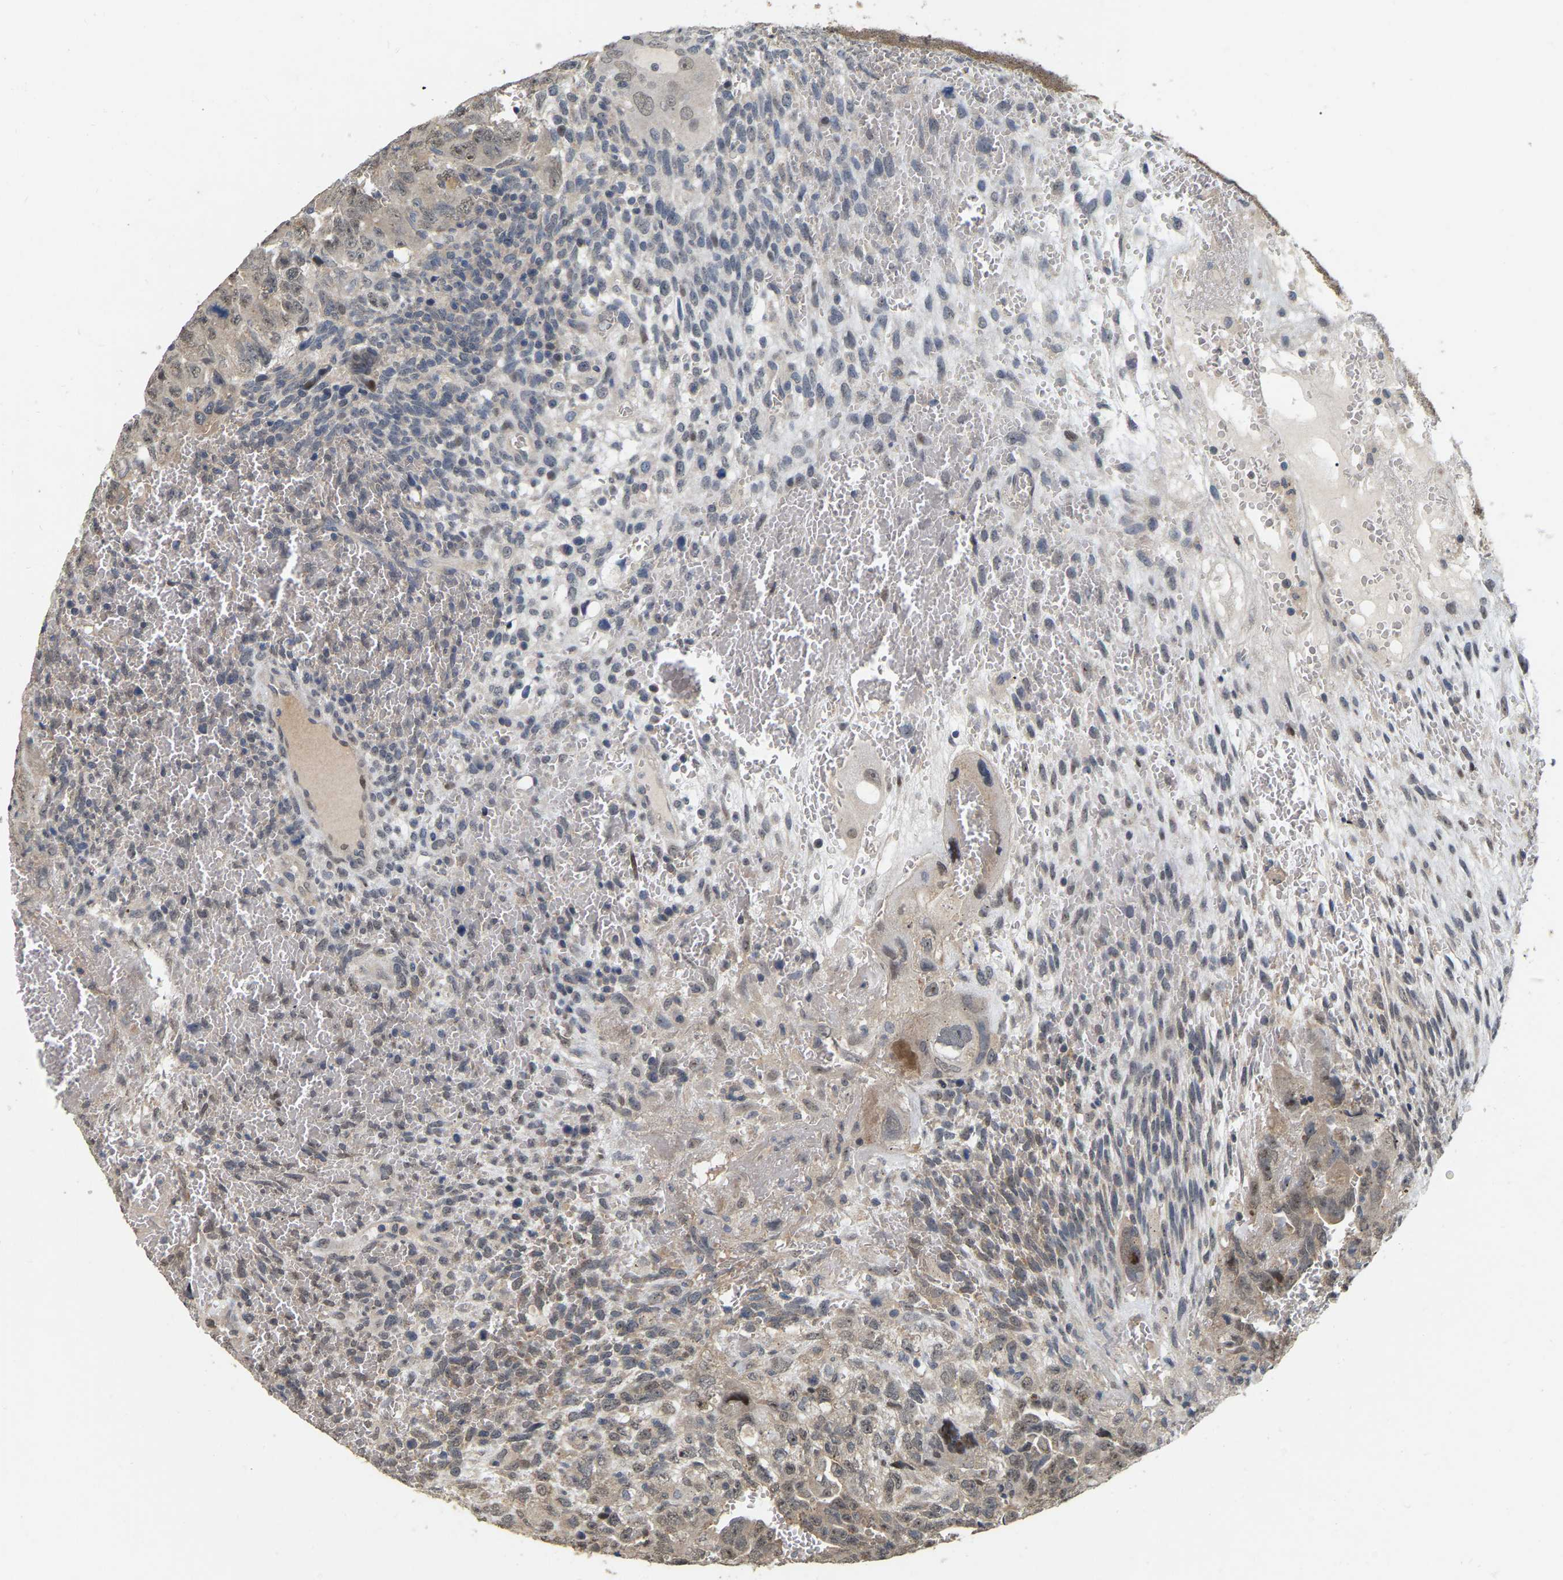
{"staining": {"intensity": "weak", "quantity": ">75%", "location": "cytoplasmic/membranous,nuclear"}, "tissue": "testis cancer", "cell_type": "Tumor cells", "image_type": "cancer", "snomed": [{"axis": "morphology", "description": "Carcinoma, Embryonal, NOS"}, {"axis": "topography", "description": "Testis"}], "caption": "Protein staining by immunohistochemistry (IHC) reveals weak cytoplasmic/membranous and nuclear positivity in about >75% of tumor cells in embryonal carcinoma (testis). (DAB = brown stain, brightfield microscopy at high magnification).", "gene": "RUVBL1", "patient": {"sex": "male", "age": 28}}